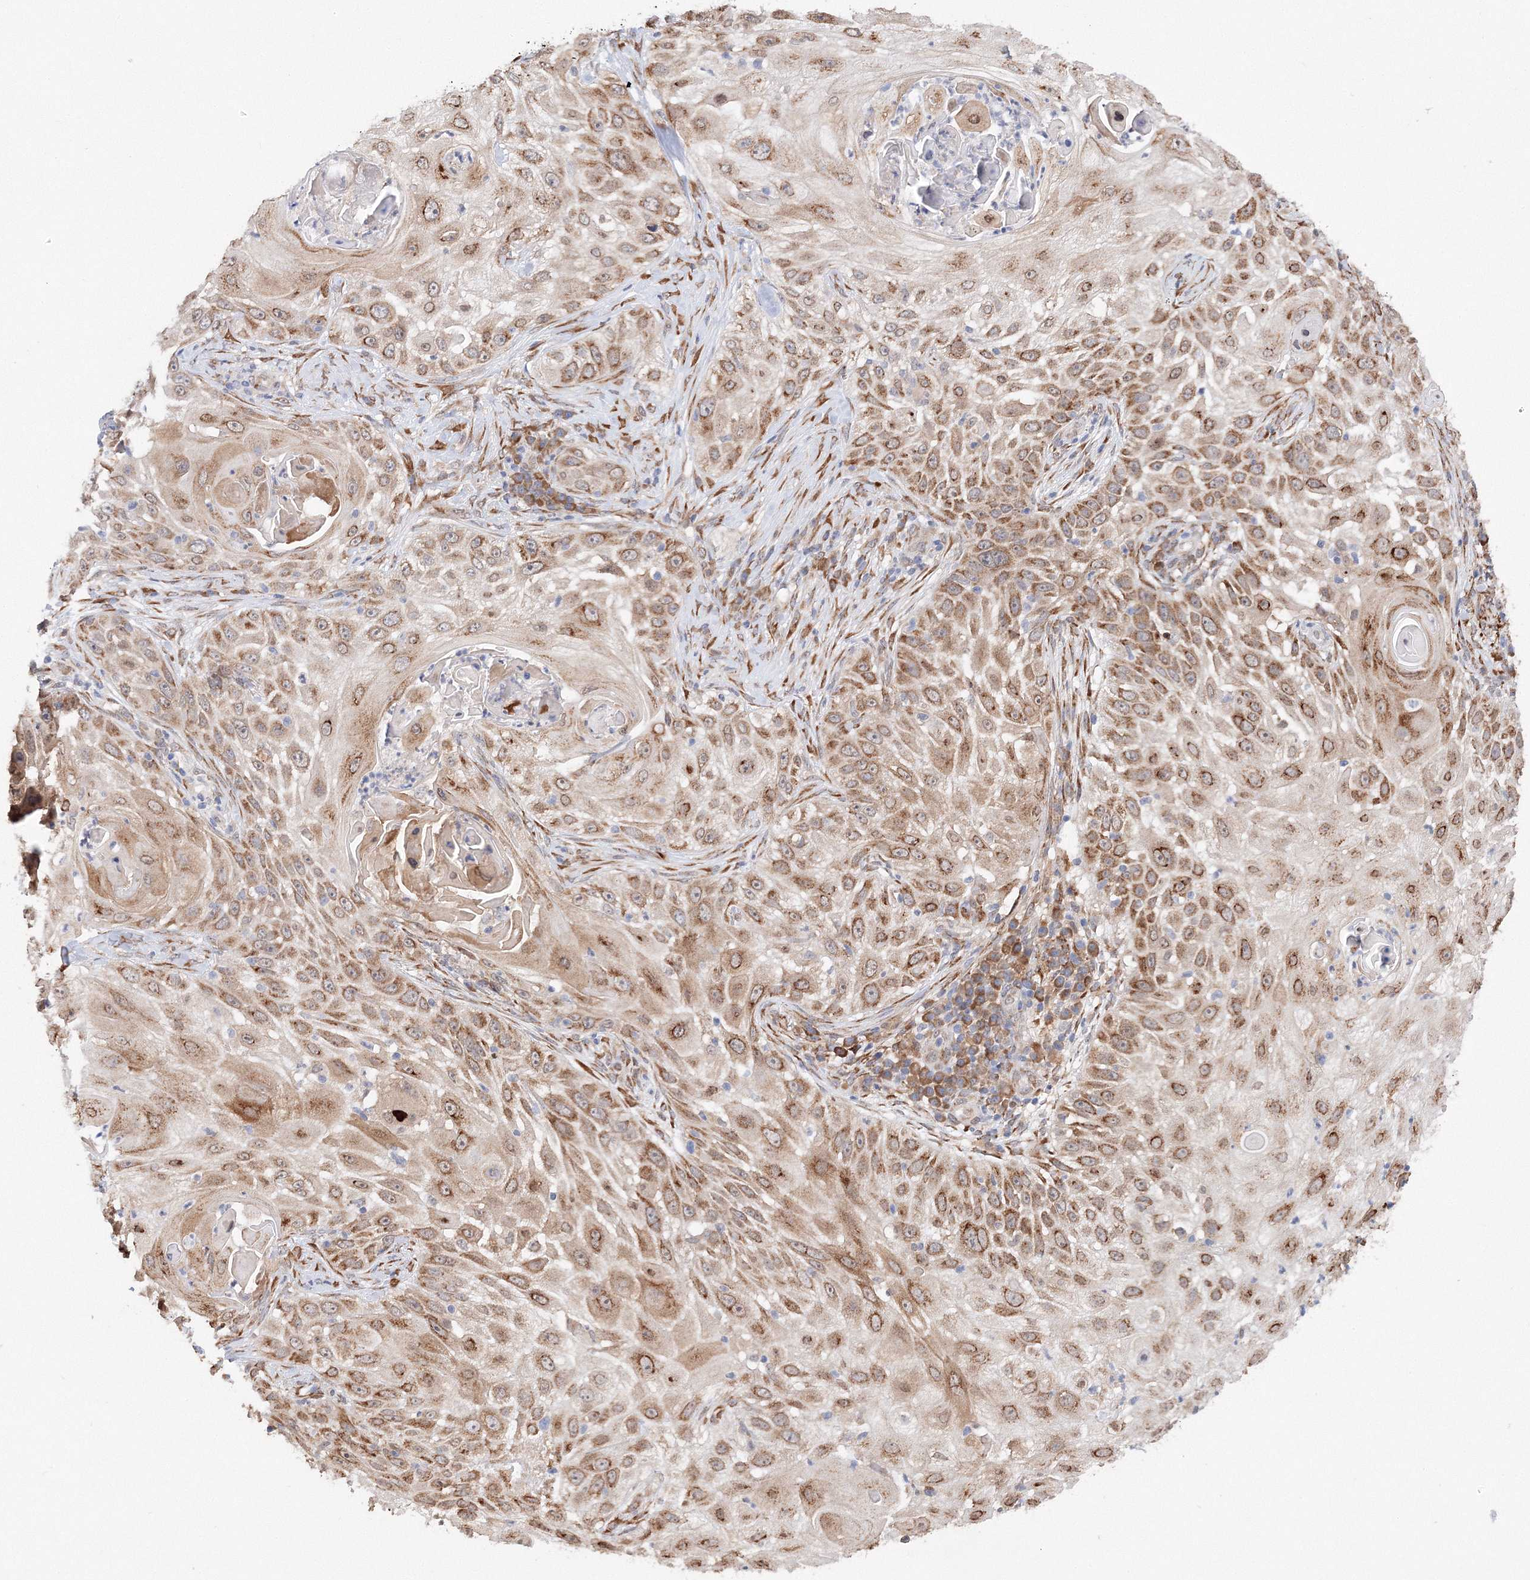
{"staining": {"intensity": "strong", "quantity": ">75%", "location": "cytoplasmic/membranous"}, "tissue": "skin cancer", "cell_type": "Tumor cells", "image_type": "cancer", "snomed": [{"axis": "morphology", "description": "Squamous cell carcinoma, NOS"}, {"axis": "topography", "description": "Skin"}], "caption": "Immunohistochemistry (IHC) micrograph of human skin squamous cell carcinoma stained for a protein (brown), which shows high levels of strong cytoplasmic/membranous expression in approximately >75% of tumor cells.", "gene": "DIS3L2", "patient": {"sex": "female", "age": 44}}